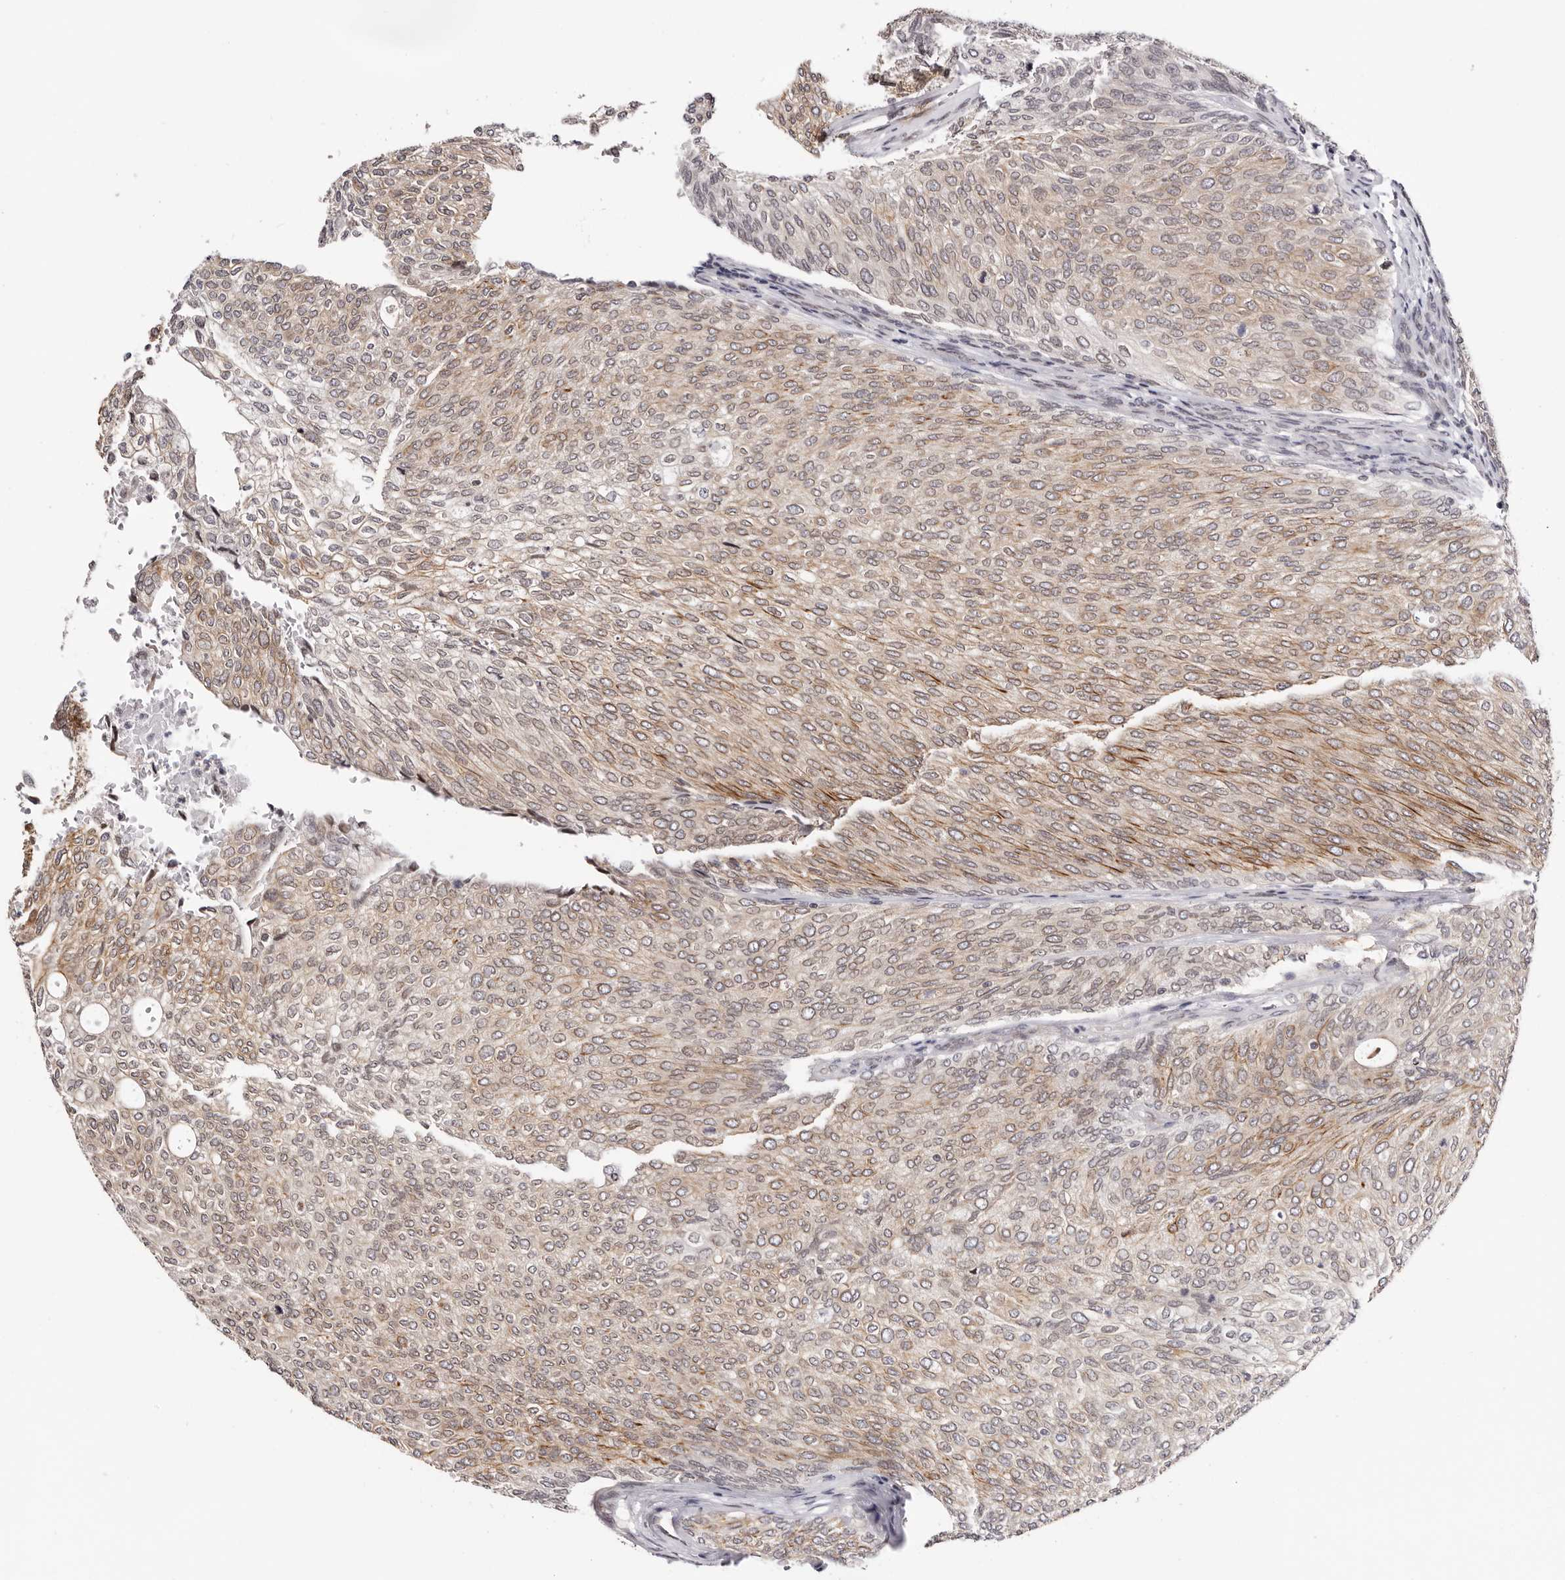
{"staining": {"intensity": "moderate", "quantity": ">75%", "location": "cytoplasmic/membranous,nuclear"}, "tissue": "urothelial cancer", "cell_type": "Tumor cells", "image_type": "cancer", "snomed": [{"axis": "morphology", "description": "Urothelial carcinoma, Low grade"}, {"axis": "topography", "description": "Urinary bladder"}], "caption": "Tumor cells show medium levels of moderate cytoplasmic/membranous and nuclear positivity in about >75% of cells in human low-grade urothelial carcinoma.", "gene": "NUP153", "patient": {"sex": "female", "age": 79}}